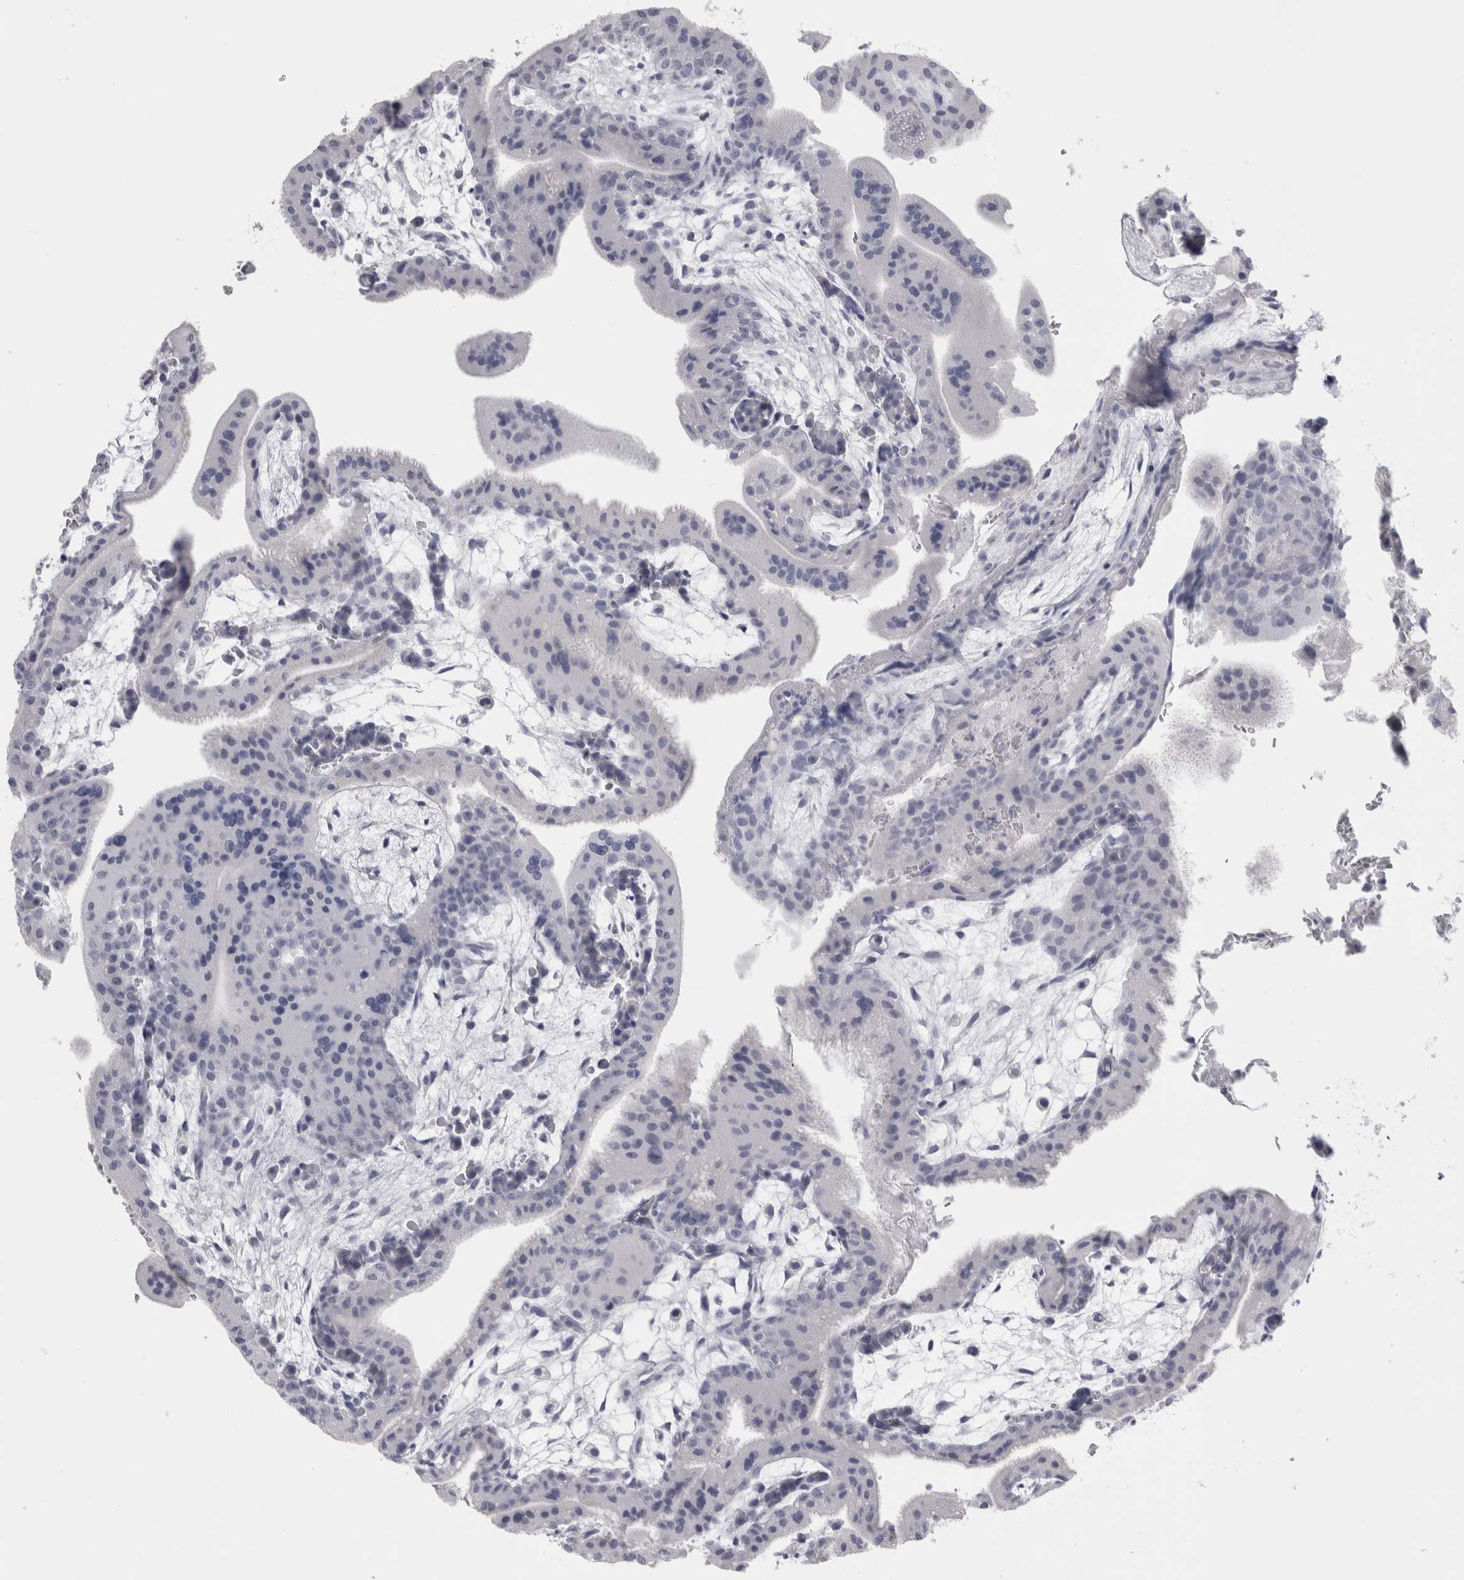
{"staining": {"intensity": "negative", "quantity": "none", "location": "none"}, "tissue": "placenta", "cell_type": "Decidual cells", "image_type": "normal", "snomed": [{"axis": "morphology", "description": "Normal tissue, NOS"}, {"axis": "topography", "description": "Placenta"}], "caption": "Immunohistochemical staining of benign placenta displays no significant expression in decidual cells.", "gene": "MSMB", "patient": {"sex": "female", "age": 35}}